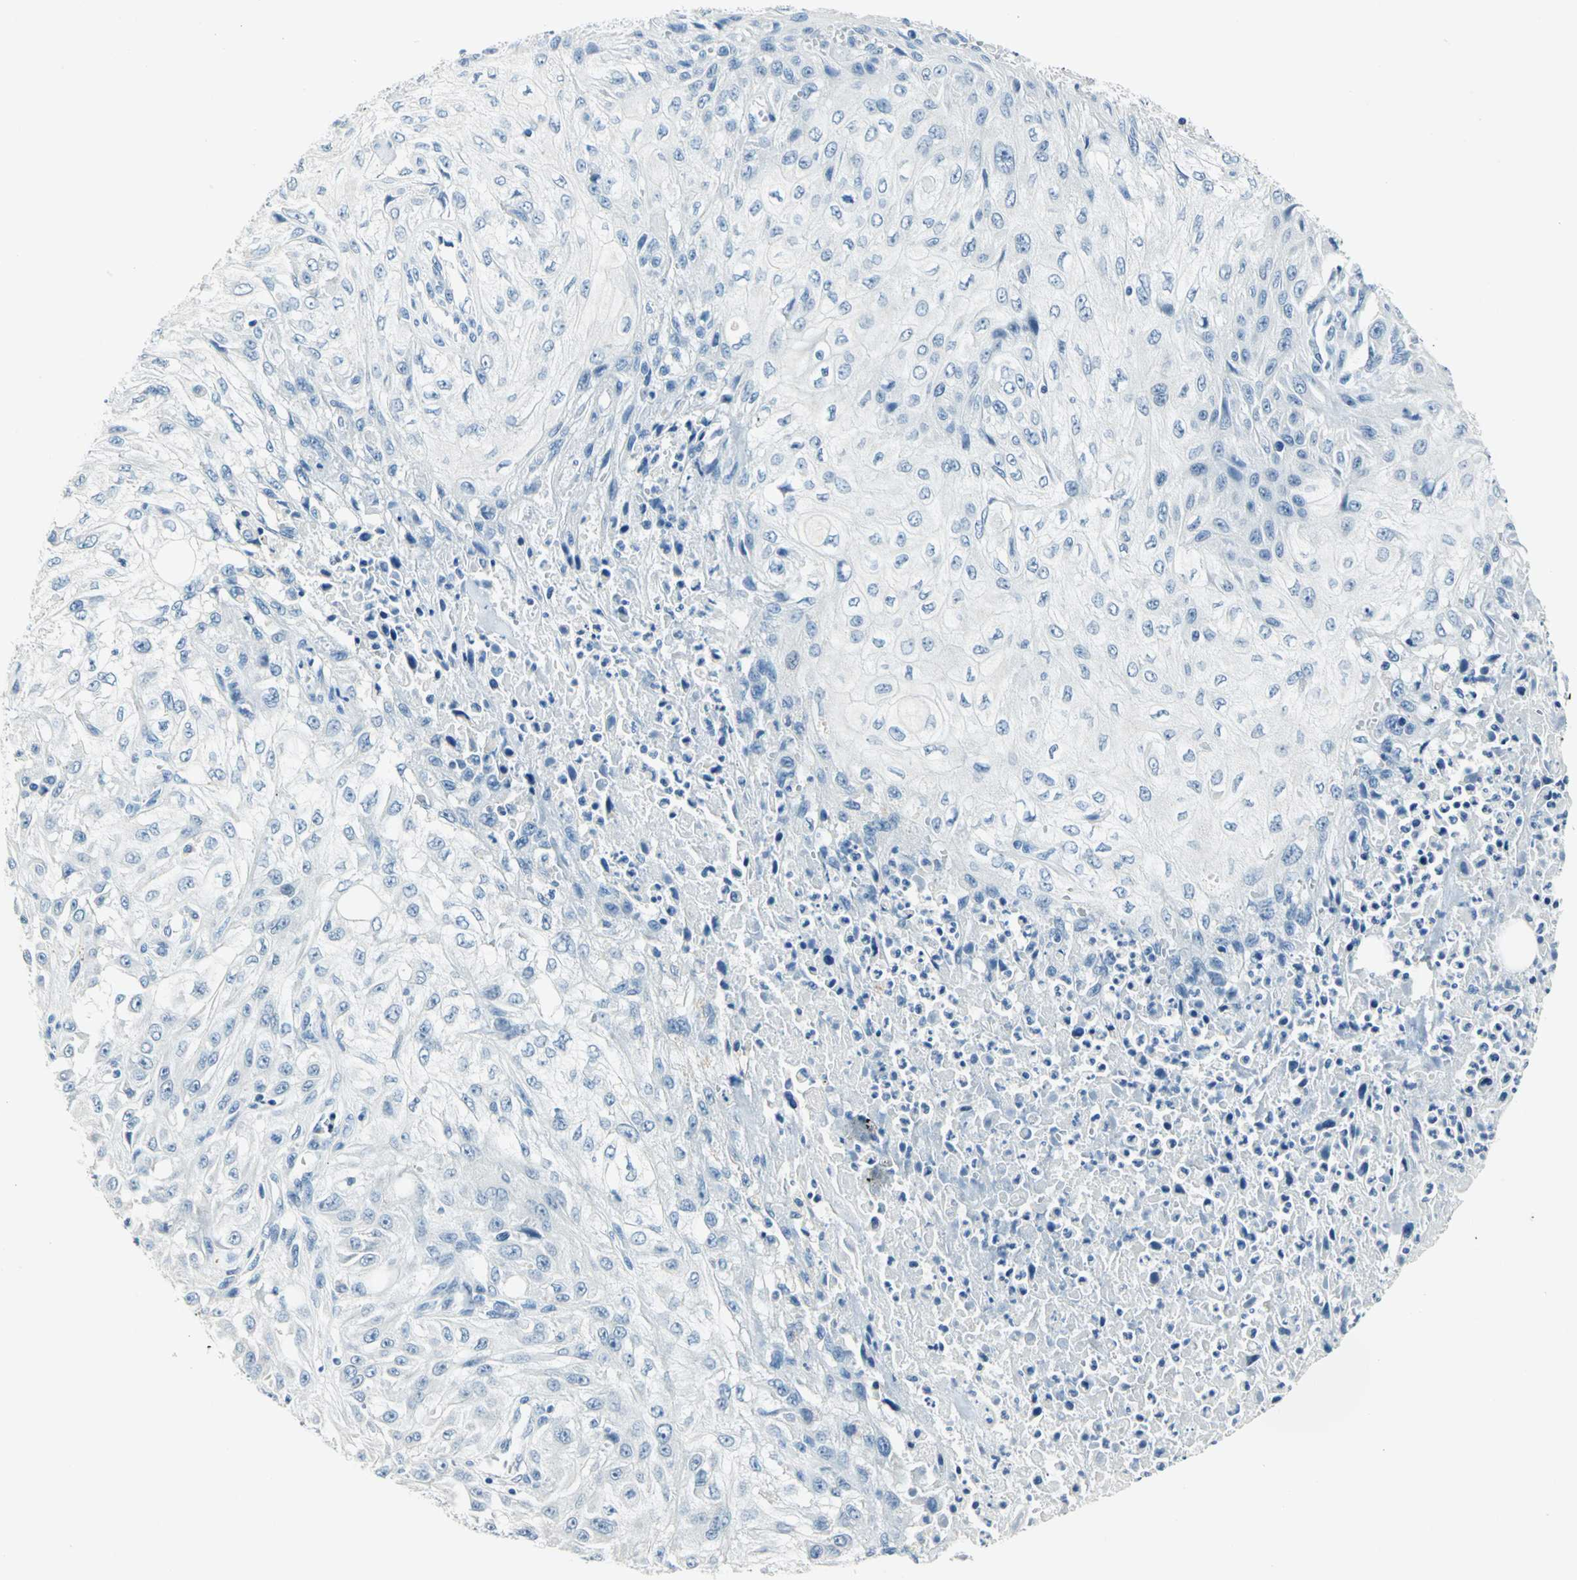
{"staining": {"intensity": "negative", "quantity": "none", "location": "none"}, "tissue": "skin cancer", "cell_type": "Tumor cells", "image_type": "cancer", "snomed": [{"axis": "morphology", "description": "Squamous cell carcinoma, NOS"}, {"axis": "topography", "description": "Skin"}], "caption": "Tumor cells show no significant expression in skin squamous cell carcinoma.", "gene": "RAD17", "patient": {"sex": "male", "age": 75}}